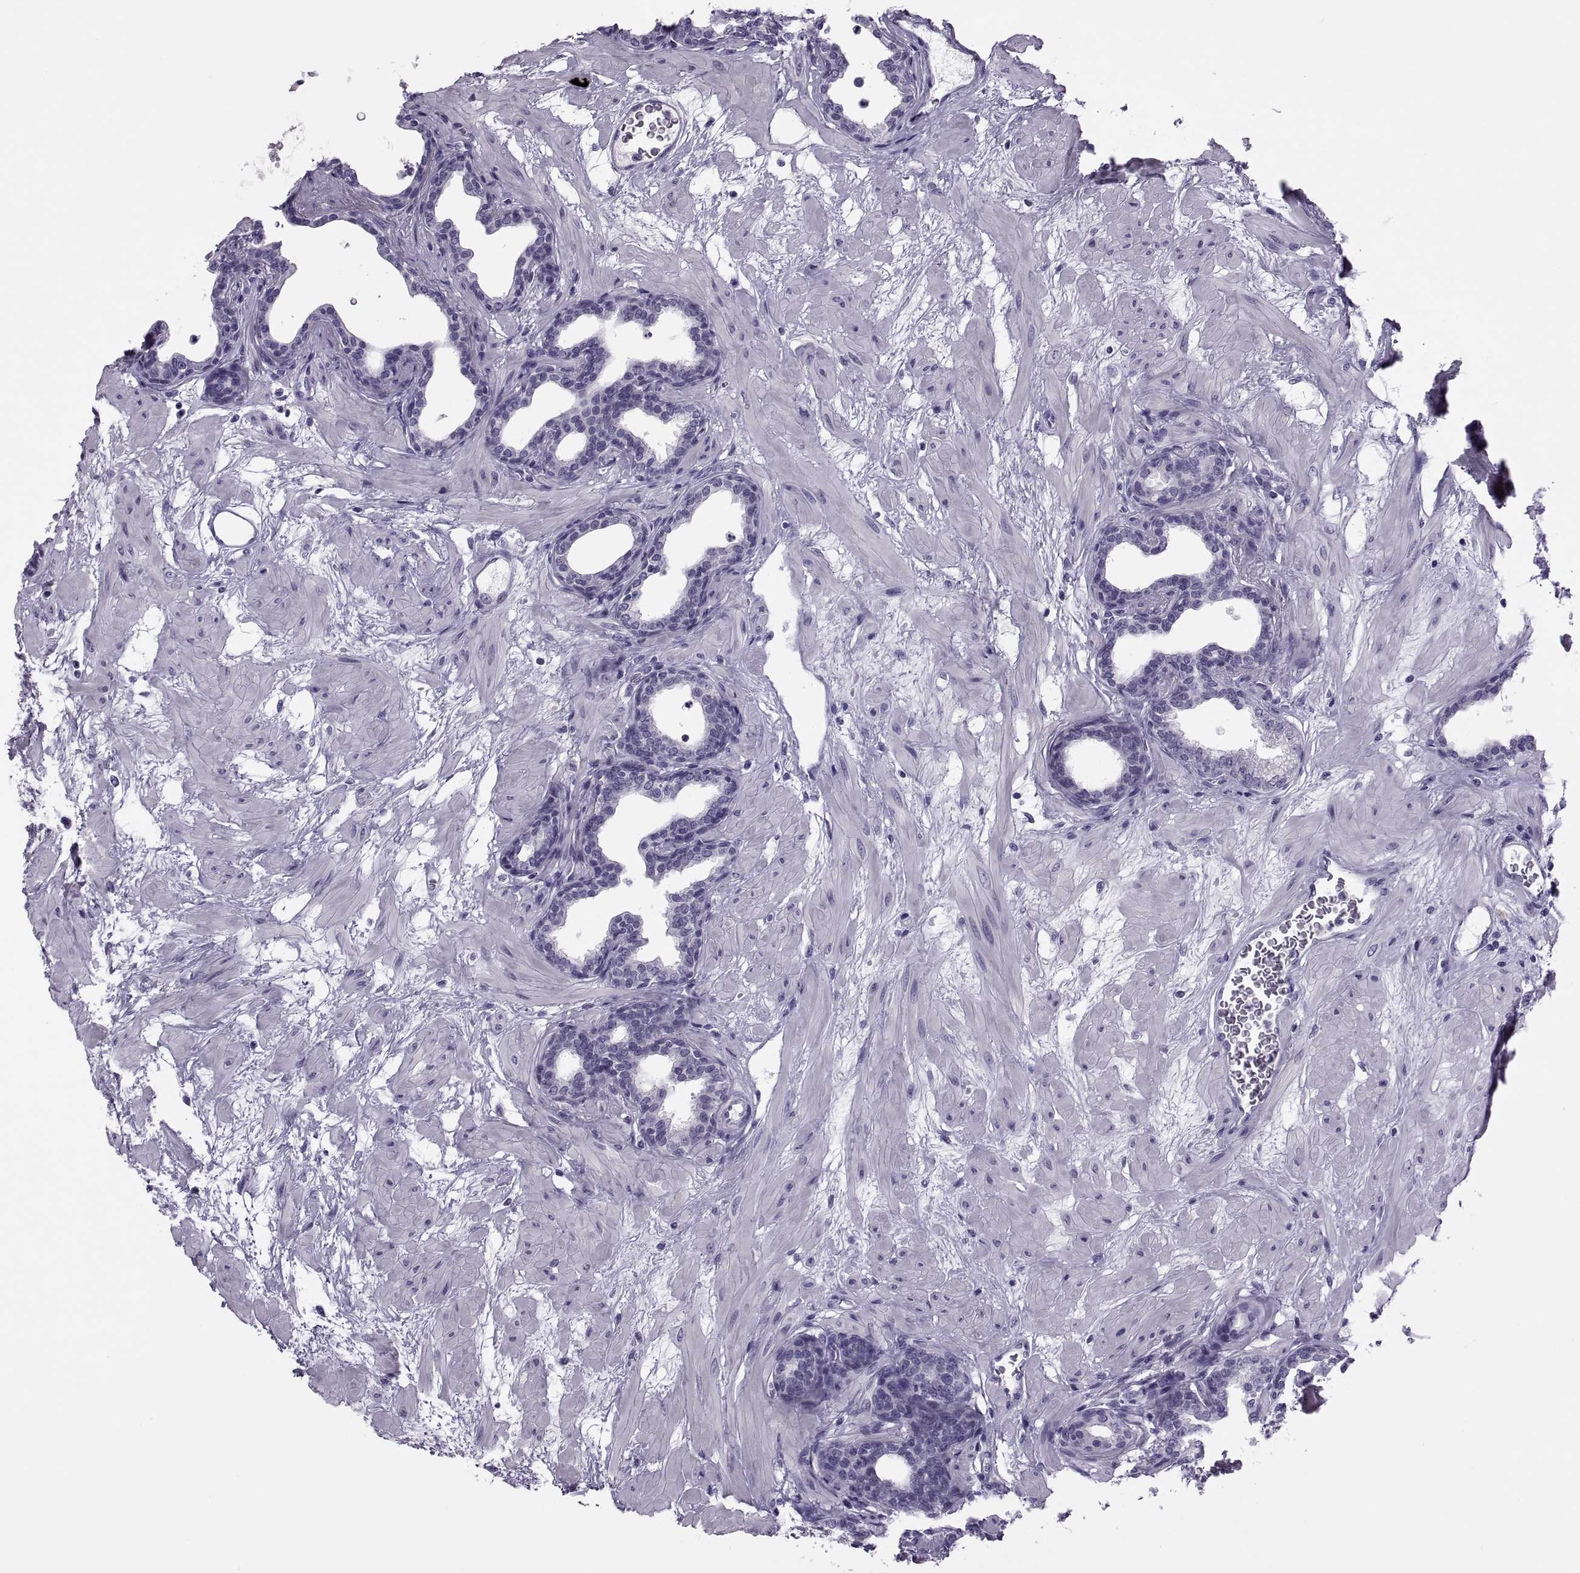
{"staining": {"intensity": "negative", "quantity": "none", "location": "none"}, "tissue": "prostate", "cell_type": "Glandular cells", "image_type": "normal", "snomed": [{"axis": "morphology", "description": "Normal tissue, NOS"}, {"axis": "topography", "description": "Prostate"}], "caption": "Immunohistochemical staining of normal prostate reveals no significant positivity in glandular cells.", "gene": "SYNGR4", "patient": {"sex": "male", "age": 37}}